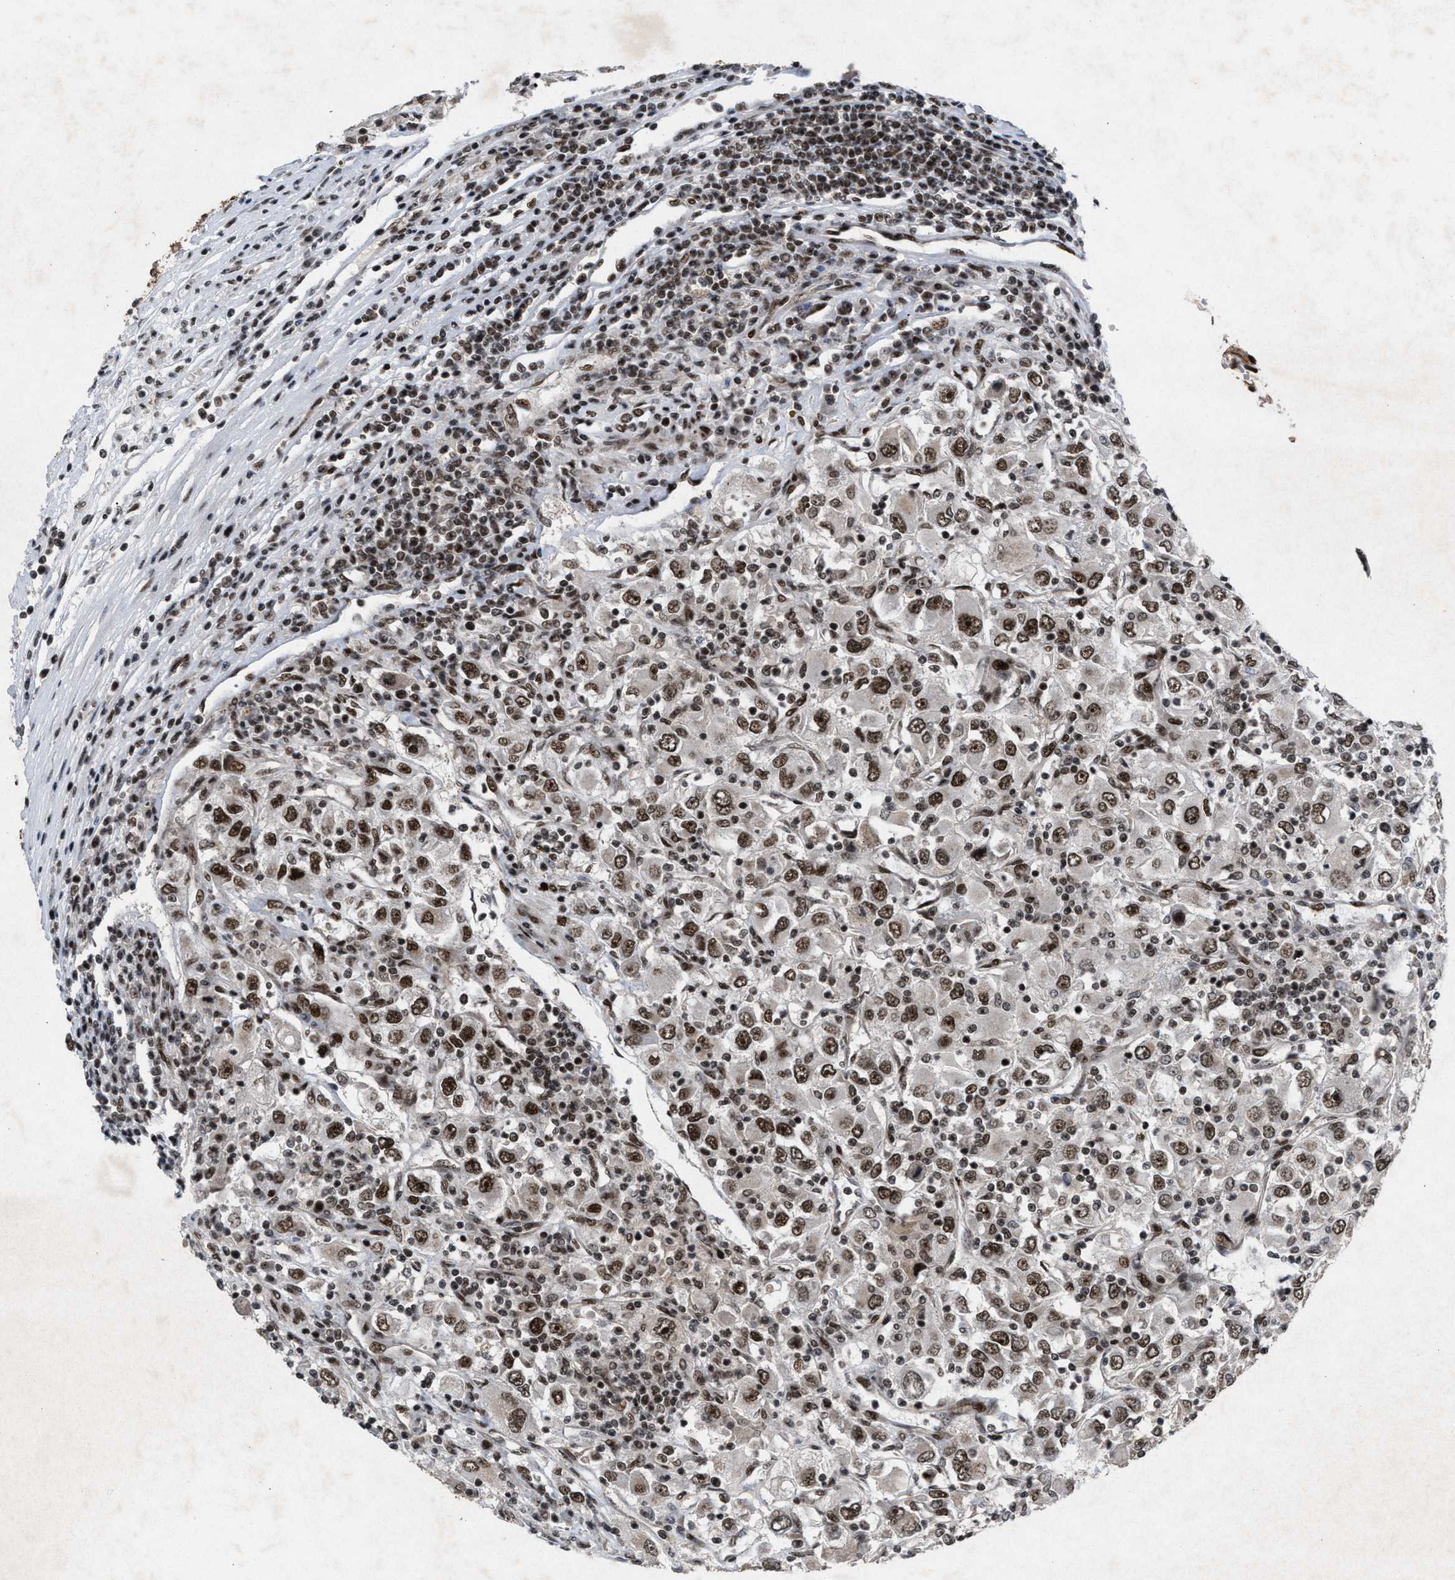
{"staining": {"intensity": "moderate", "quantity": ">75%", "location": "nuclear"}, "tissue": "renal cancer", "cell_type": "Tumor cells", "image_type": "cancer", "snomed": [{"axis": "morphology", "description": "Adenocarcinoma, NOS"}, {"axis": "topography", "description": "Kidney"}], "caption": "Tumor cells reveal moderate nuclear positivity in approximately >75% of cells in renal cancer. (brown staining indicates protein expression, while blue staining denotes nuclei).", "gene": "WIZ", "patient": {"sex": "female", "age": 52}}